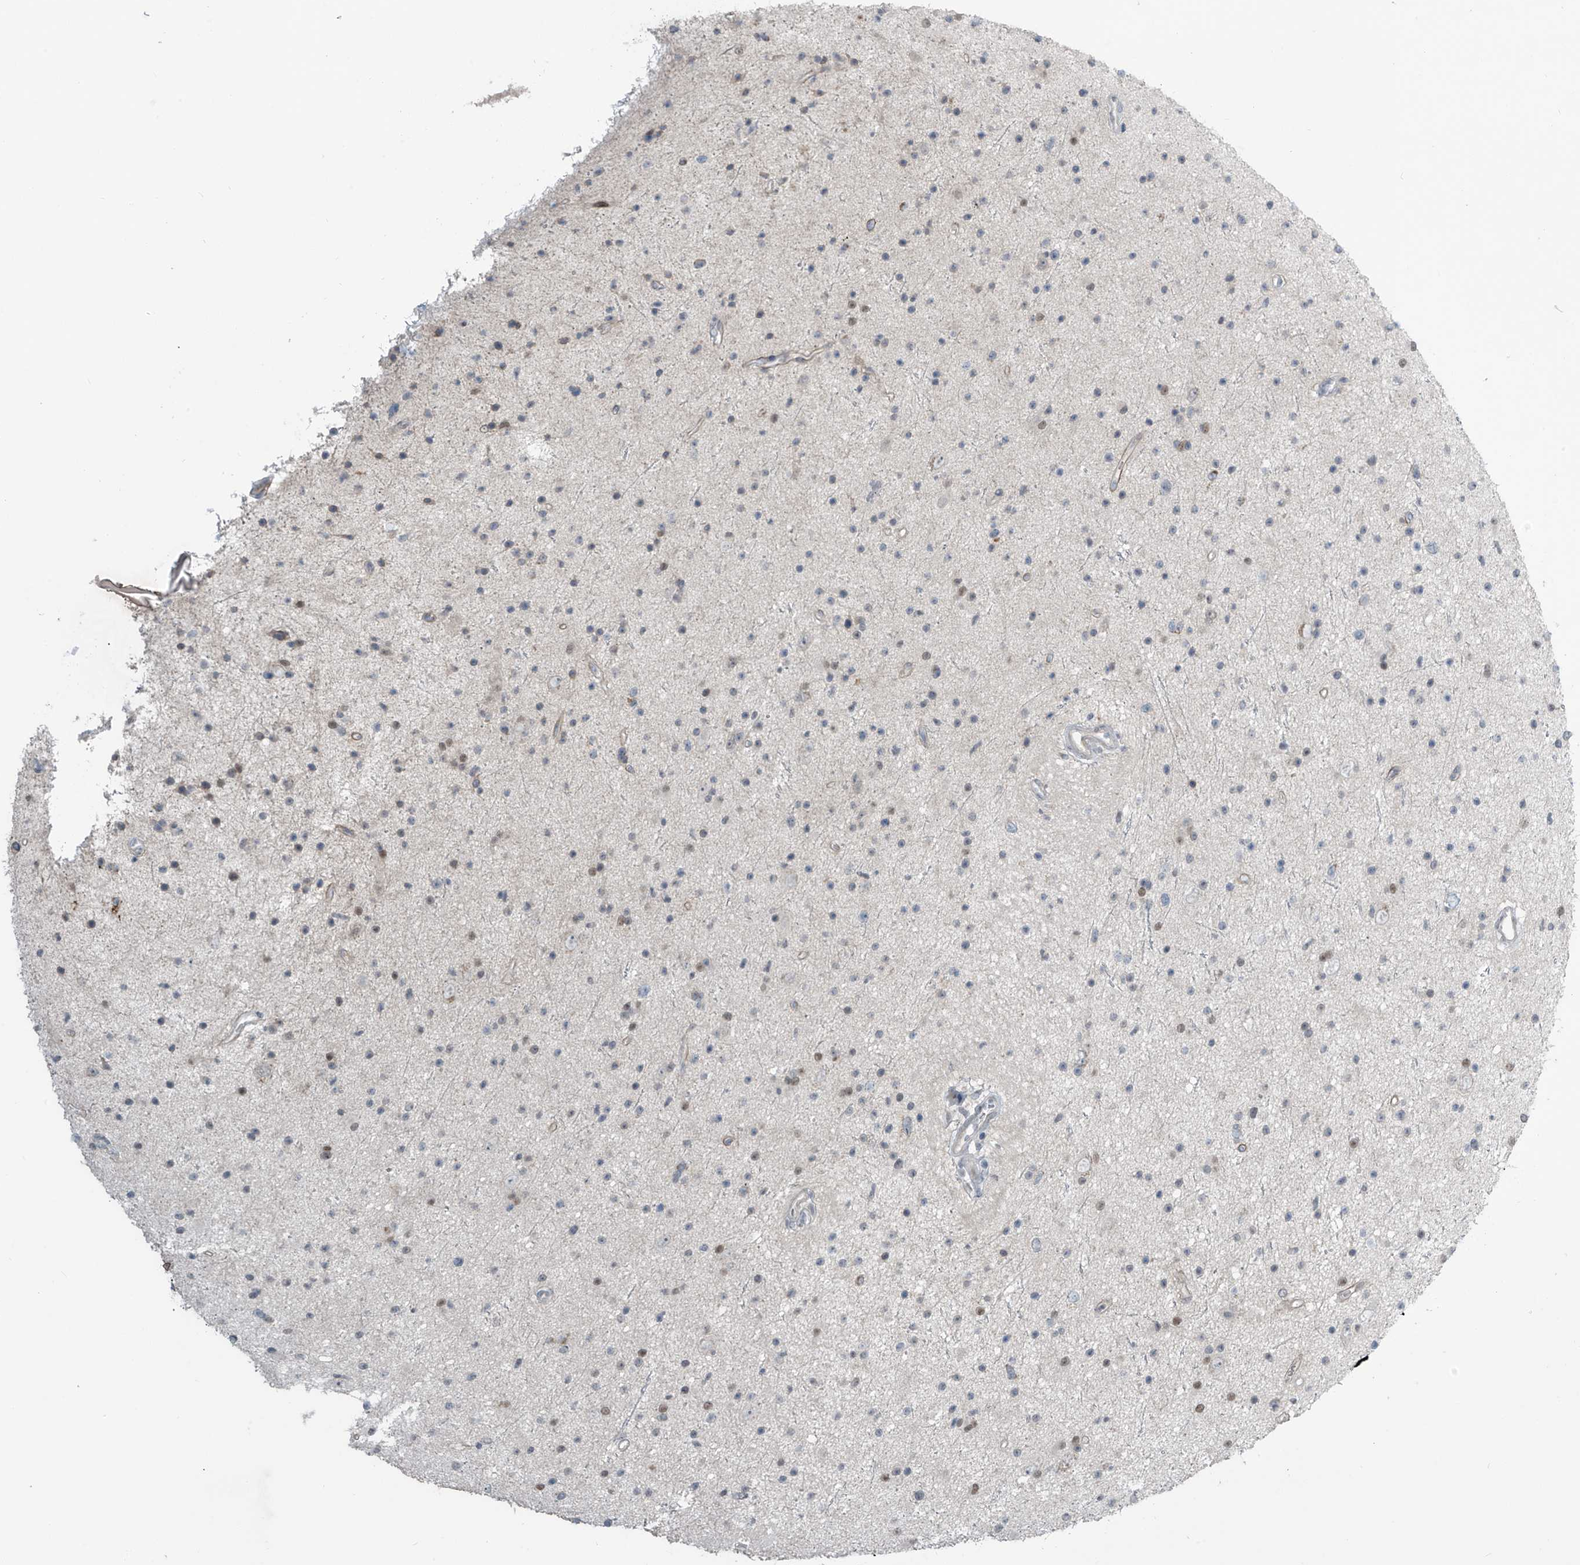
{"staining": {"intensity": "weak", "quantity": "<25%", "location": "nuclear"}, "tissue": "glioma", "cell_type": "Tumor cells", "image_type": "cancer", "snomed": [{"axis": "morphology", "description": "Glioma, malignant, Low grade"}, {"axis": "topography", "description": "Cerebral cortex"}], "caption": "Micrograph shows no significant protein staining in tumor cells of glioma.", "gene": "METAP1D", "patient": {"sex": "female", "age": 39}}